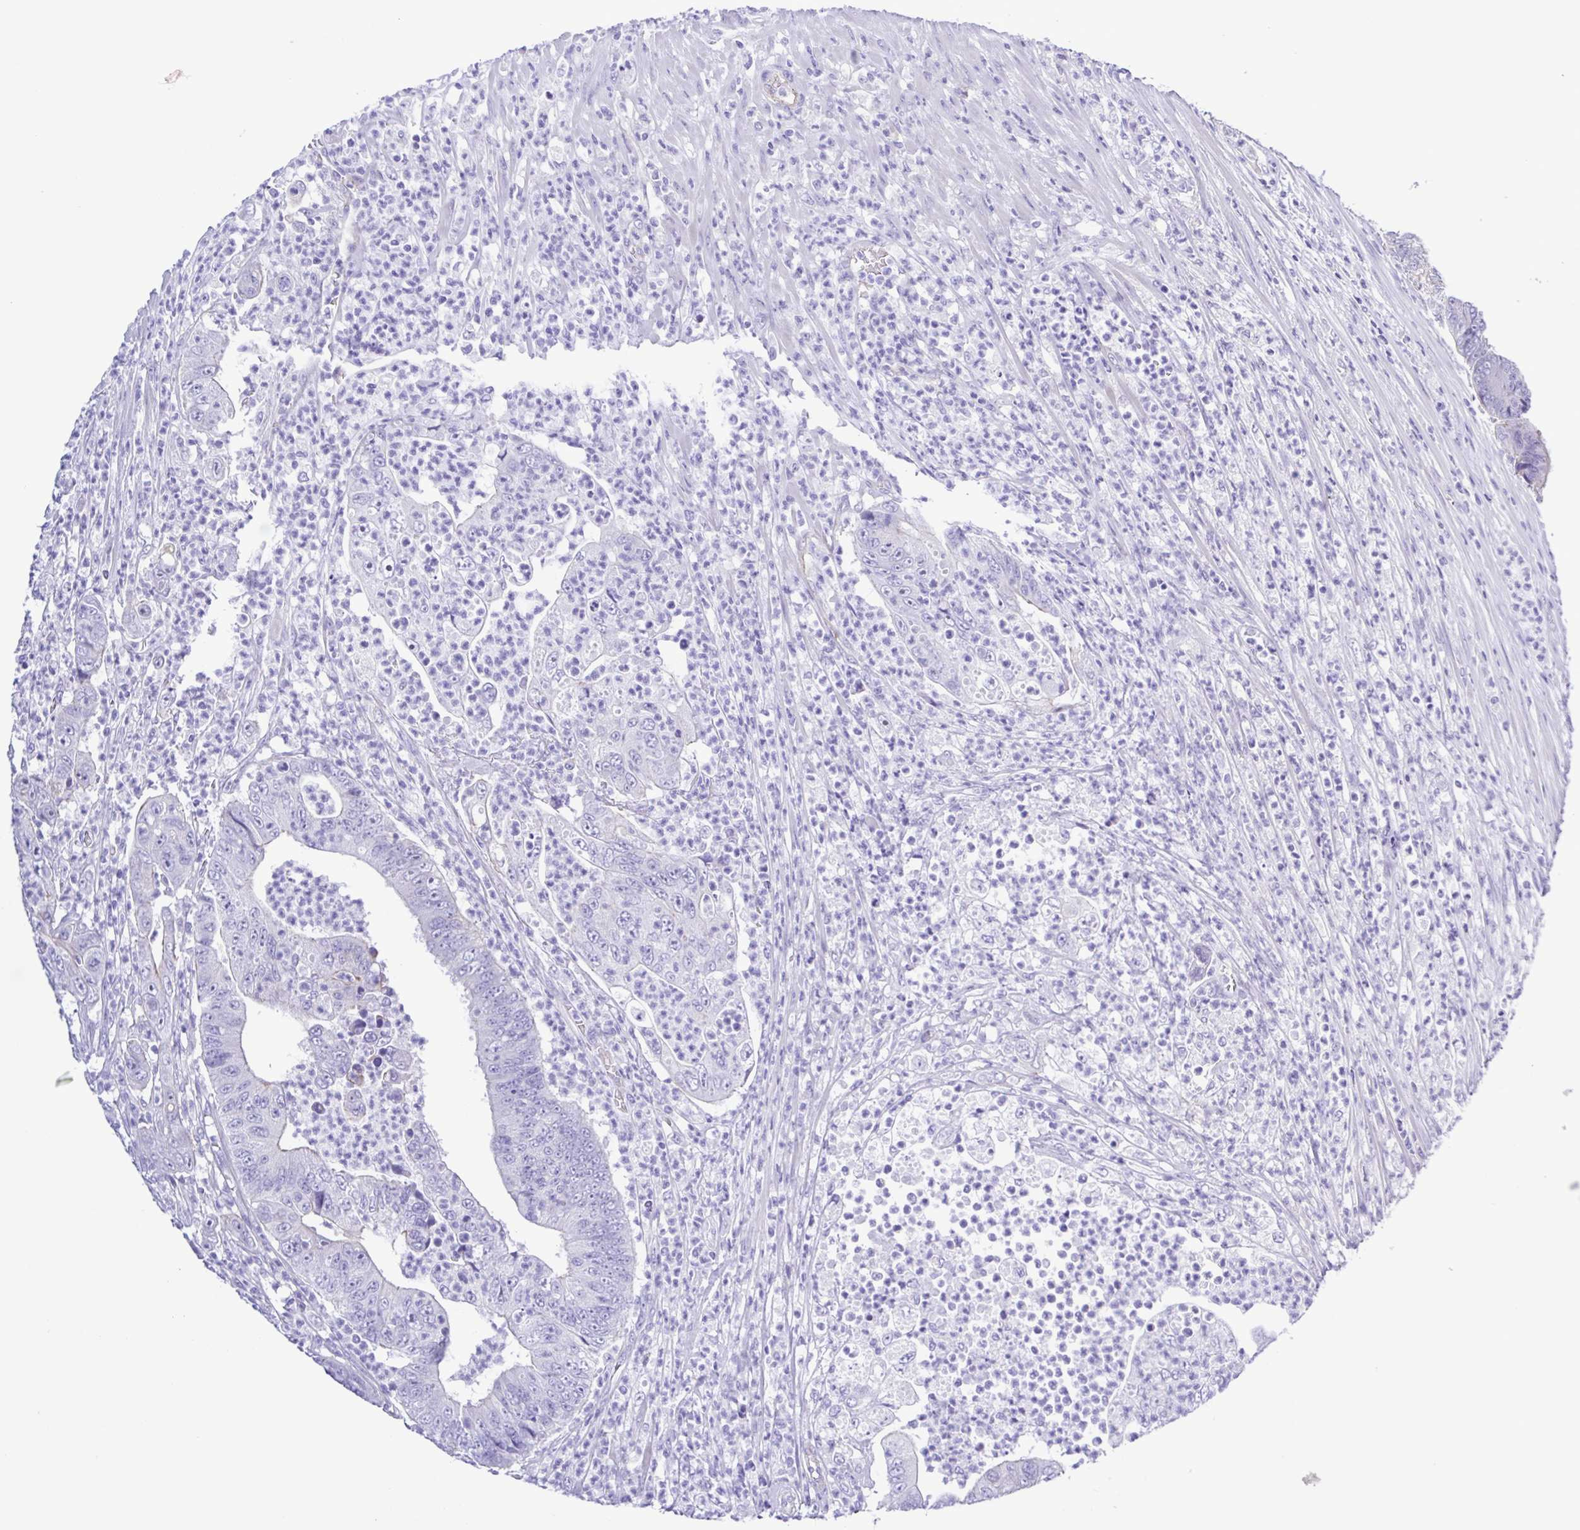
{"staining": {"intensity": "negative", "quantity": "none", "location": "none"}, "tissue": "colorectal cancer", "cell_type": "Tumor cells", "image_type": "cancer", "snomed": [{"axis": "morphology", "description": "Adenocarcinoma, NOS"}, {"axis": "topography", "description": "Colon"}], "caption": "Tumor cells are negative for brown protein staining in colorectal adenocarcinoma. (DAB (3,3'-diaminobenzidine) IHC visualized using brightfield microscopy, high magnification).", "gene": "CYP11A1", "patient": {"sex": "female", "age": 48}}